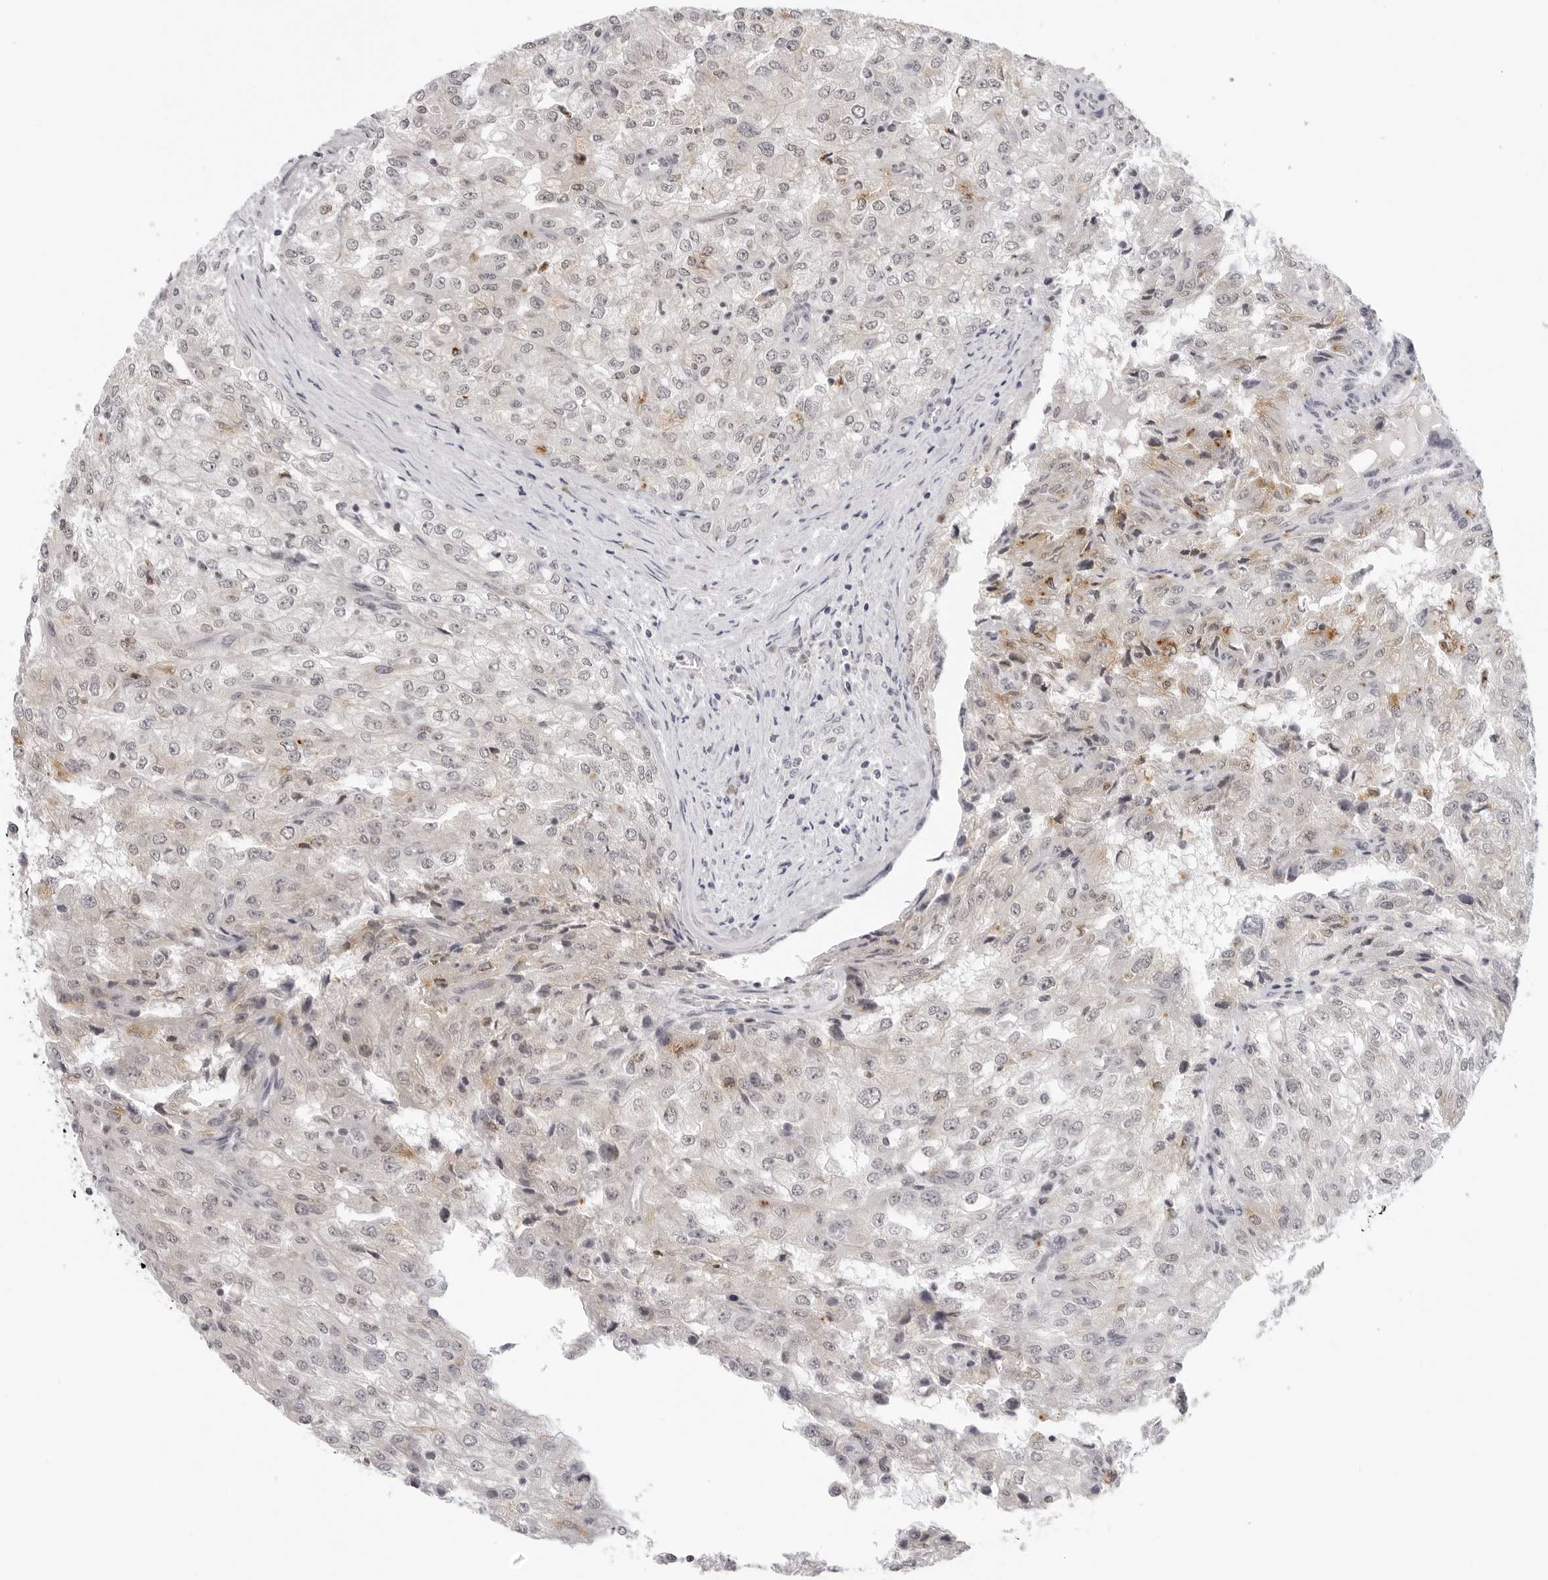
{"staining": {"intensity": "weak", "quantity": "<25%", "location": "cytoplasmic/membranous"}, "tissue": "renal cancer", "cell_type": "Tumor cells", "image_type": "cancer", "snomed": [{"axis": "morphology", "description": "Adenocarcinoma, NOS"}, {"axis": "topography", "description": "Kidney"}], "caption": "Immunohistochemistry (IHC) of human adenocarcinoma (renal) reveals no staining in tumor cells. (Immunohistochemistry, brightfield microscopy, high magnification).", "gene": "PRUNE1", "patient": {"sex": "female", "age": 54}}